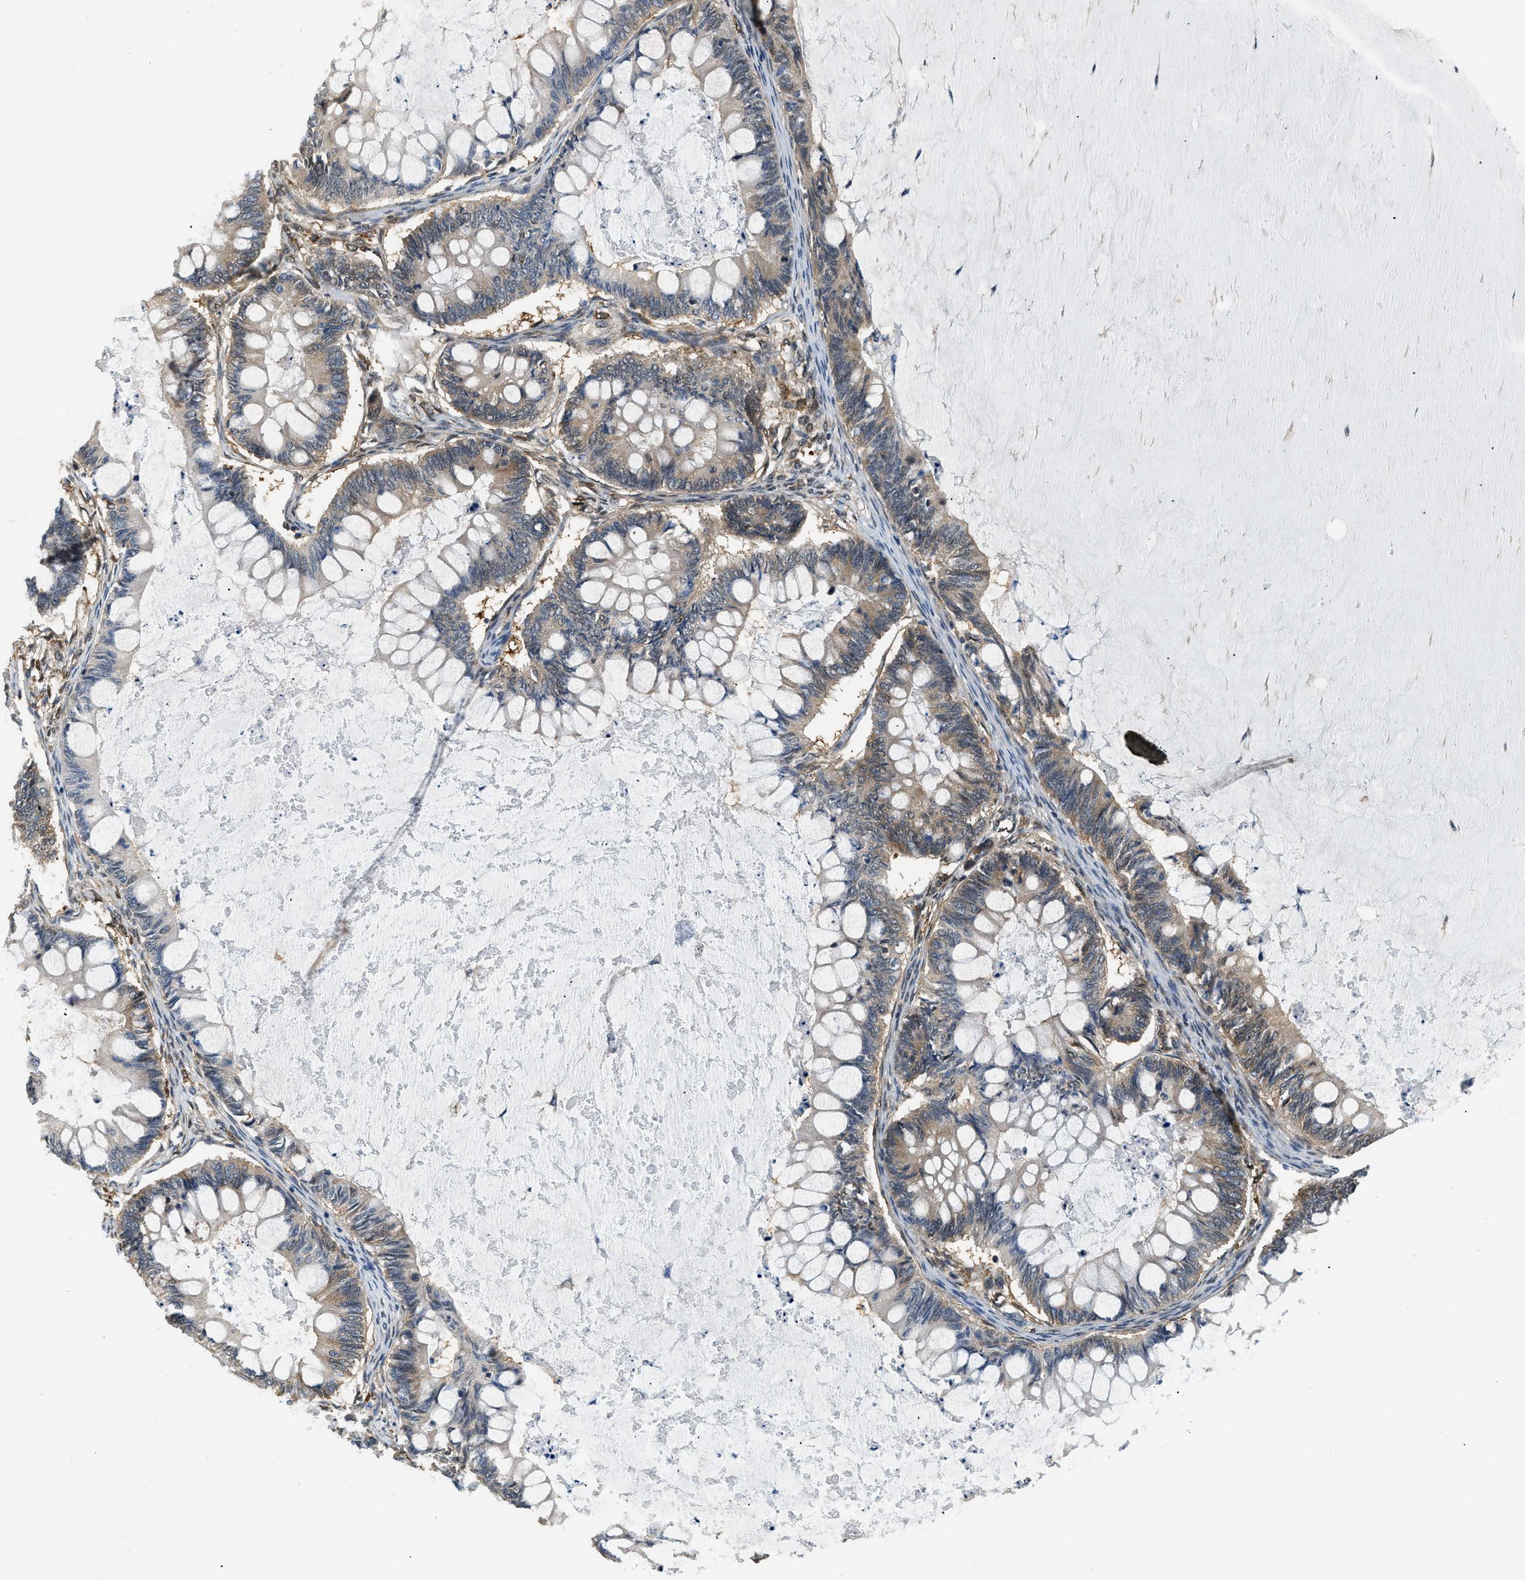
{"staining": {"intensity": "moderate", "quantity": ">75%", "location": "cytoplasmic/membranous"}, "tissue": "ovarian cancer", "cell_type": "Tumor cells", "image_type": "cancer", "snomed": [{"axis": "morphology", "description": "Cystadenocarcinoma, mucinous, NOS"}, {"axis": "topography", "description": "Ovary"}], "caption": "Protein analysis of ovarian cancer (mucinous cystadenocarcinoma) tissue reveals moderate cytoplasmic/membranous expression in about >75% of tumor cells.", "gene": "EIF4EBP2", "patient": {"sex": "female", "age": 61}}